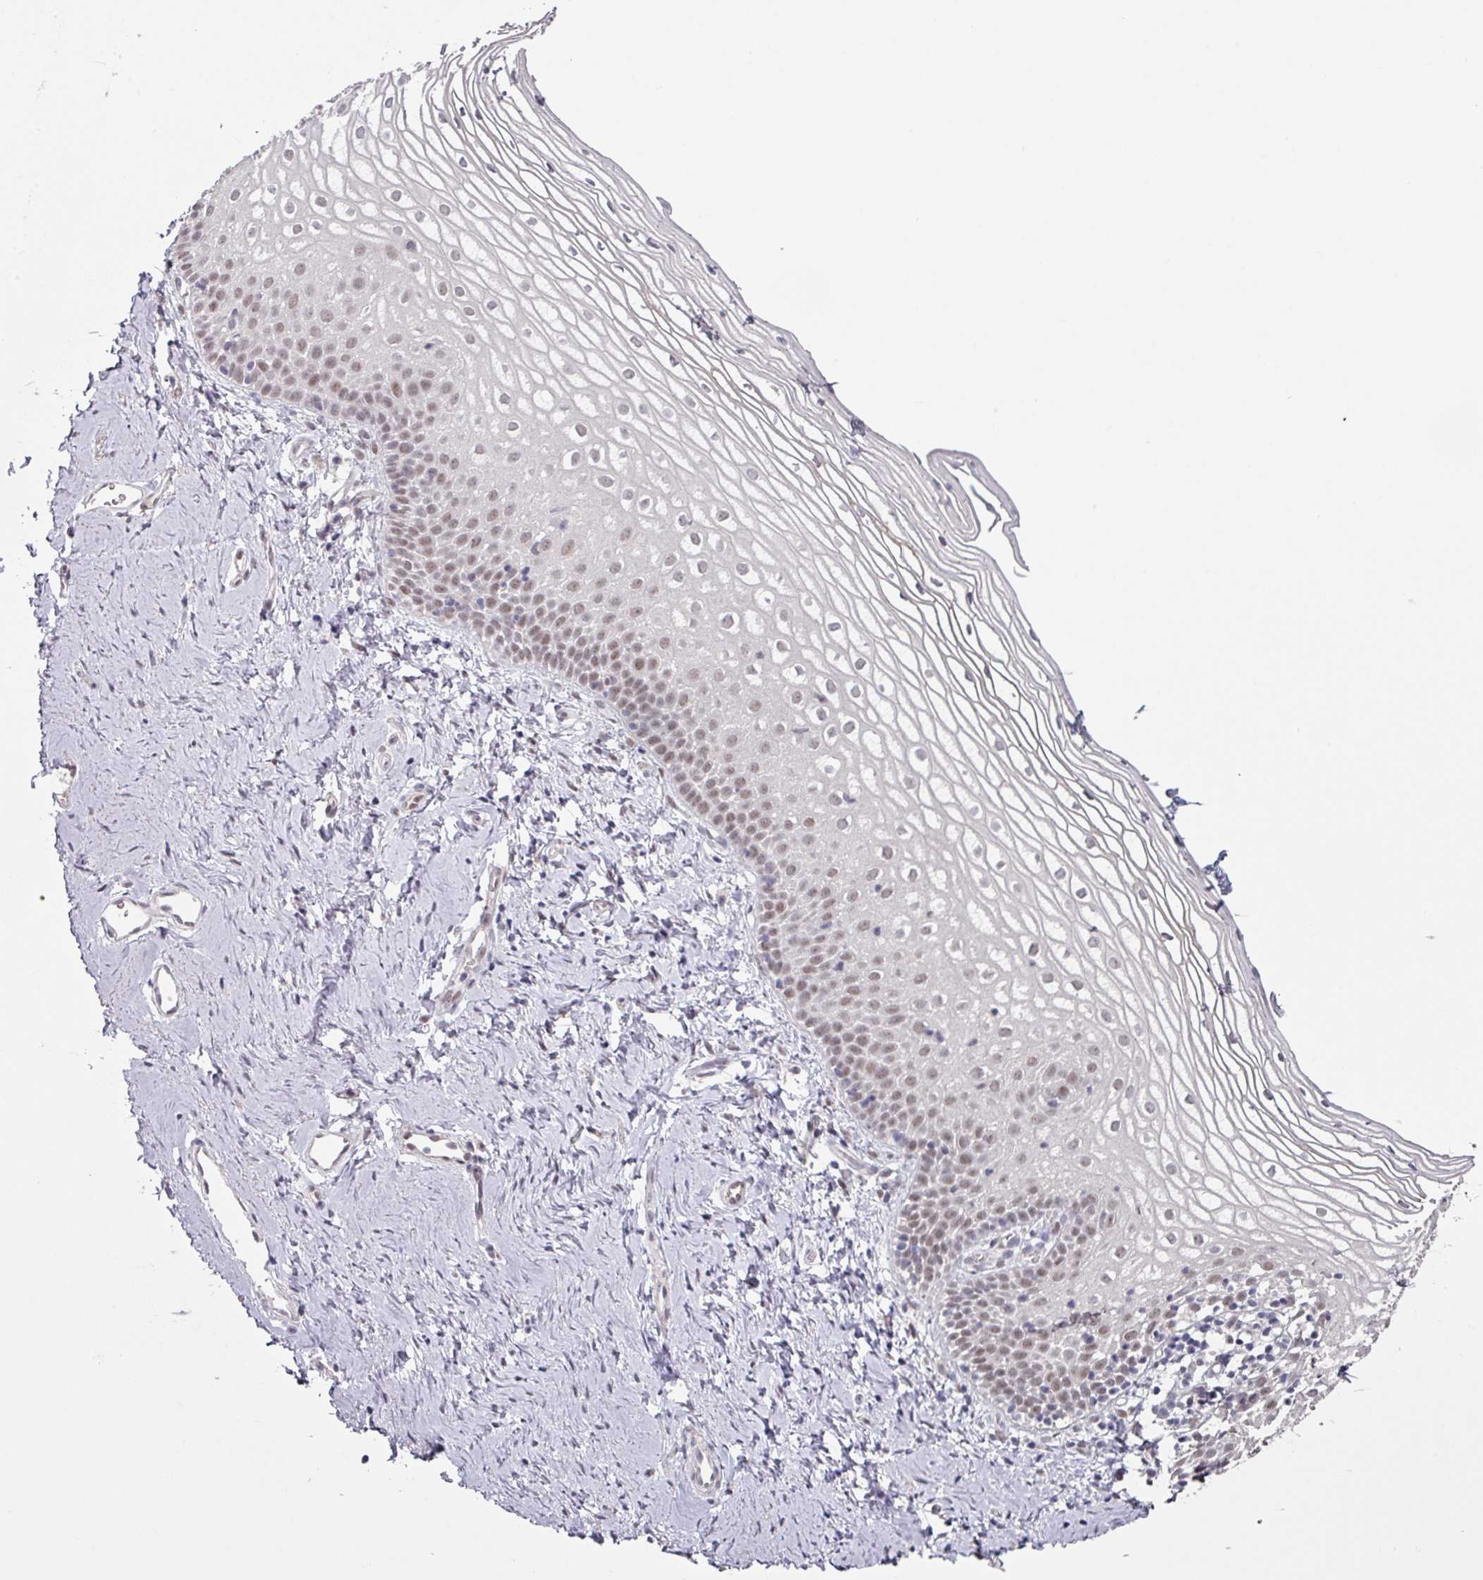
{"staining": {"intensity": "moderate", "quantity": ">75%", "location": "nuclear"}, "tissue": "vagina", "cell_type": "Squamous epithelial cells", "image_type": "normal", "snomed": [{"axis": "morphology", "description": "Normal tissue, NOS"}, {"axis": "topography", "description": "Vagina"}], "caption": "Vagina stained for a protein displays moderate nuclear positivity in squamous epithelial cells. (Stains: DAB in brown, nuclei in blue, Microscopy: brightfield microscopy at high magnification).", "gene": "ELK1", "patient": {"sex": "female", "age": 56}}